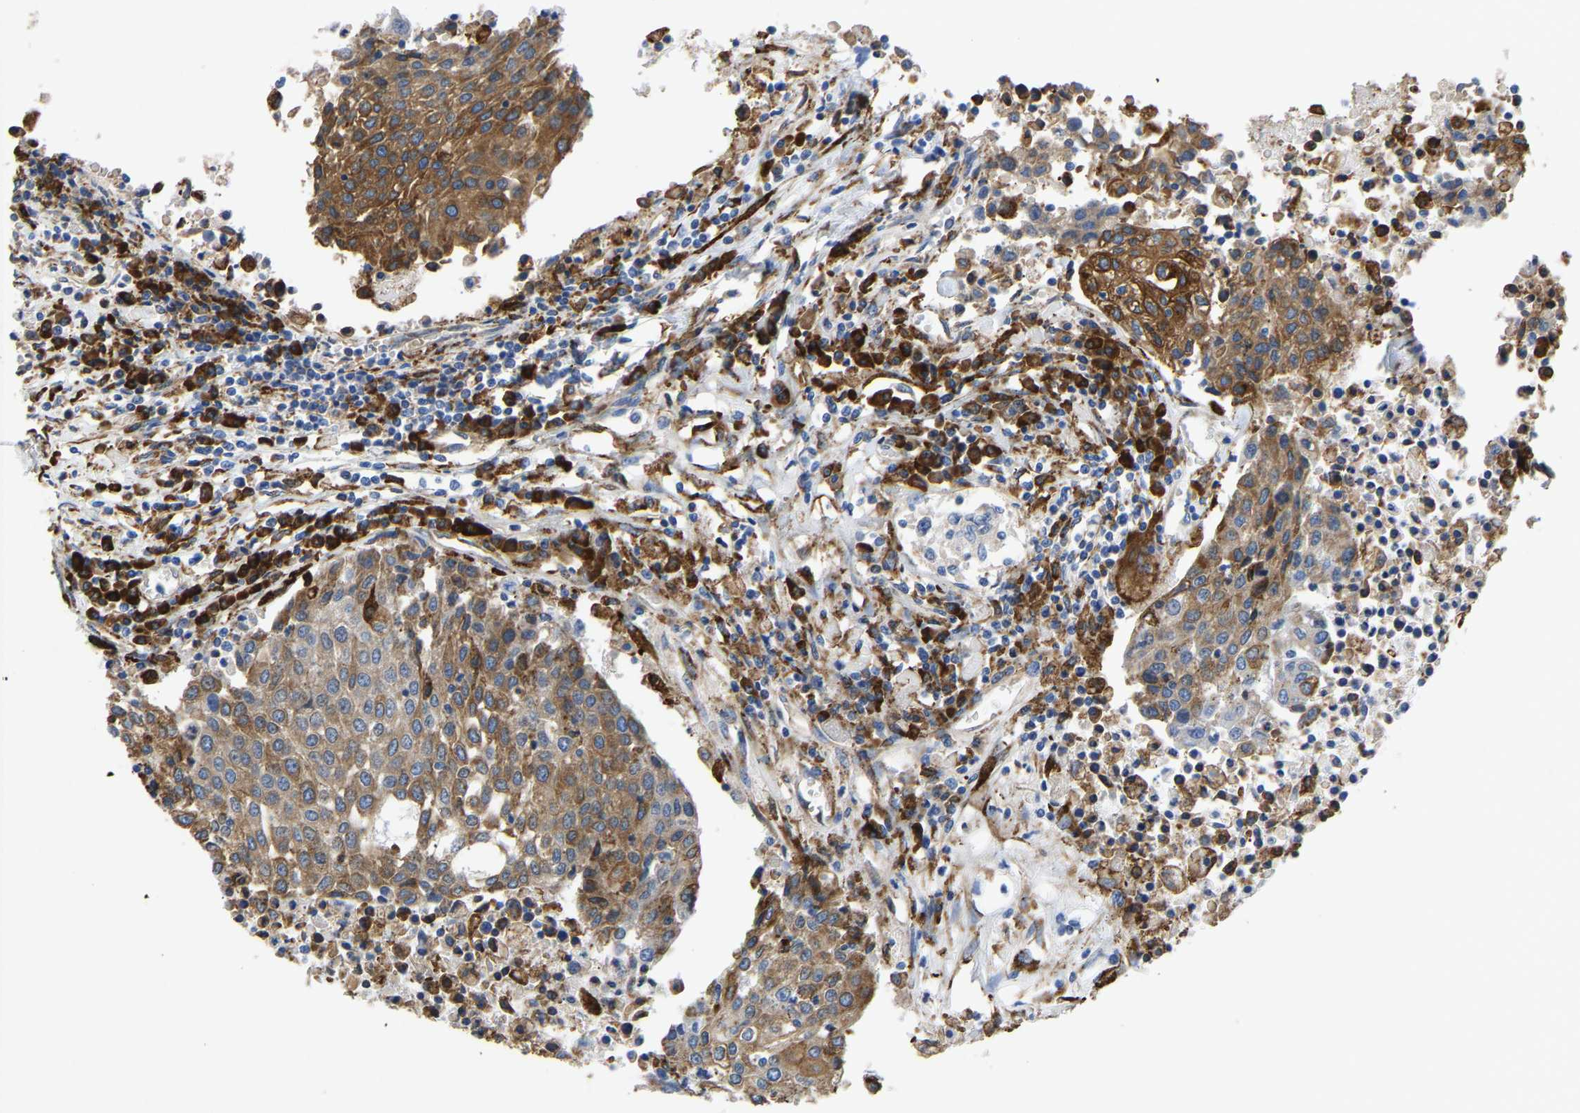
{"staining": {"intensity": "moderate", "quantity": ">75%", "location": "cytoplasmic/membranous"}, "tissue": "urothelial cancer", "cell_type": "Tumor cells", "image_type": "cancer", "snomed": [{"axis": "morphology", "description": "Urothelial carcinoma, High grade"}, {"axis": "topography", "description": "Urinary bladder"}], "caption": "Brown immunohistochemical staining in human urothelial carcinoma (high-grade) demonstrates moderate cytoplasmic/membranous staining in approximately >75% of tumor cells.", "gene": "P4HB", "patient": {"sex": "female", "age": 85}}